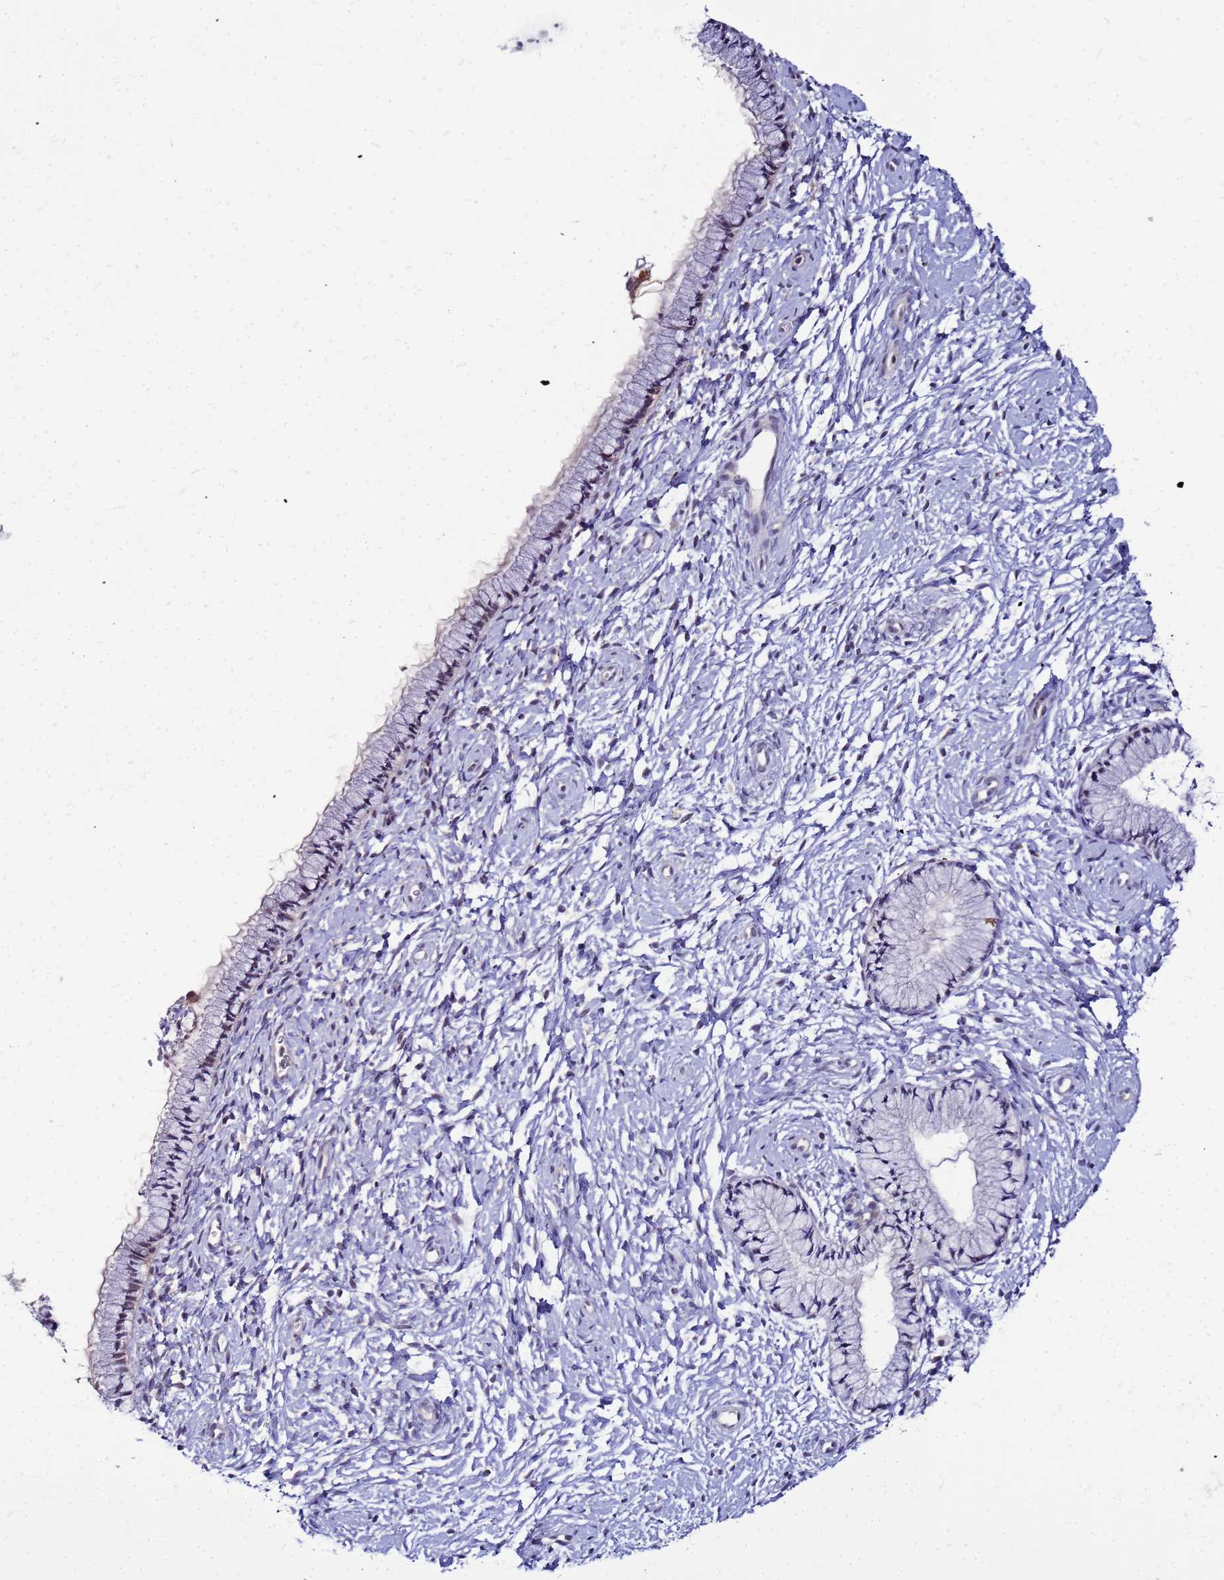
{"staining": {"intensity": "weak", "quantity": "<25%", "location": "cytoplasmic/membranous"}, "tissue": "cervix", "cell_type": "Glandular cells", "image_type": "normal", "snomed": [{"axis": "morphology", "description": "Normal tissue, NOS"}, {"axis": "topography", "description": "Cervix"}], "caption": "IHC of unremarkable human cervix reveals no positivity in glandular cells. (DAB (3,3'-diaminobenzidine) immunohistochemistry with hematoxylin counter stain).", "gene": "SAT1", "patient": {"sex": "female", "age": 33}}